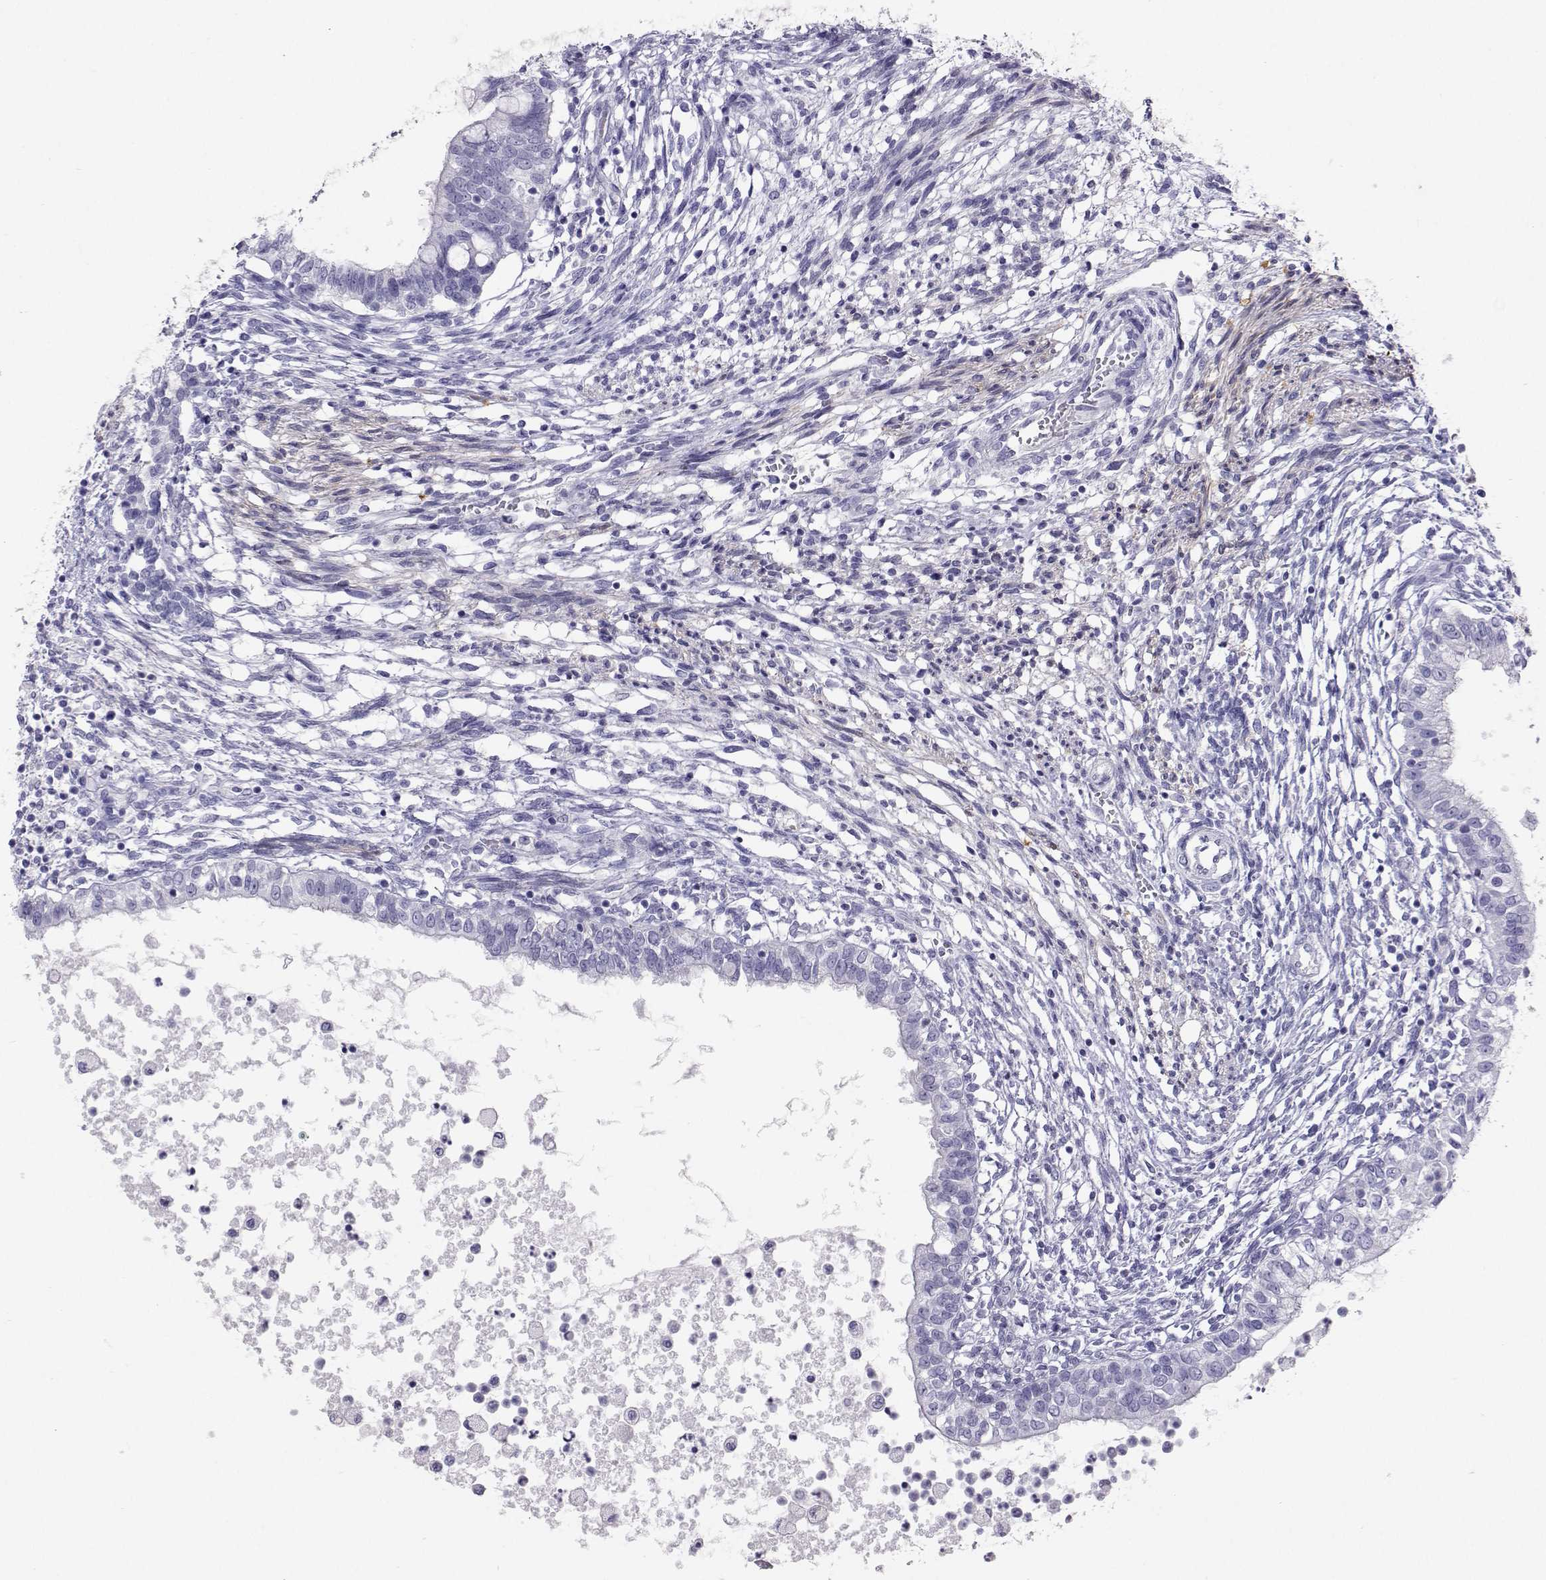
{"staining": {"intensity": "negative", "quantity": "none", "location": "none"}, "tissue": "testis cancer", "cell_type": "Tumor cells", "image_type": "cancer", "snomed": [{"axis": "morphology", "description": "Carcinoma, Embryonal, NOS"}, {"axis": "topography", "description": "Testis"}], "caption": "An image of testis cancer (embryonal carcinoma) stained for a protein reveals no brown staining in tumor cells.", "gene": "PLIN4", "patient": {"sex": "male", "age": 37}}